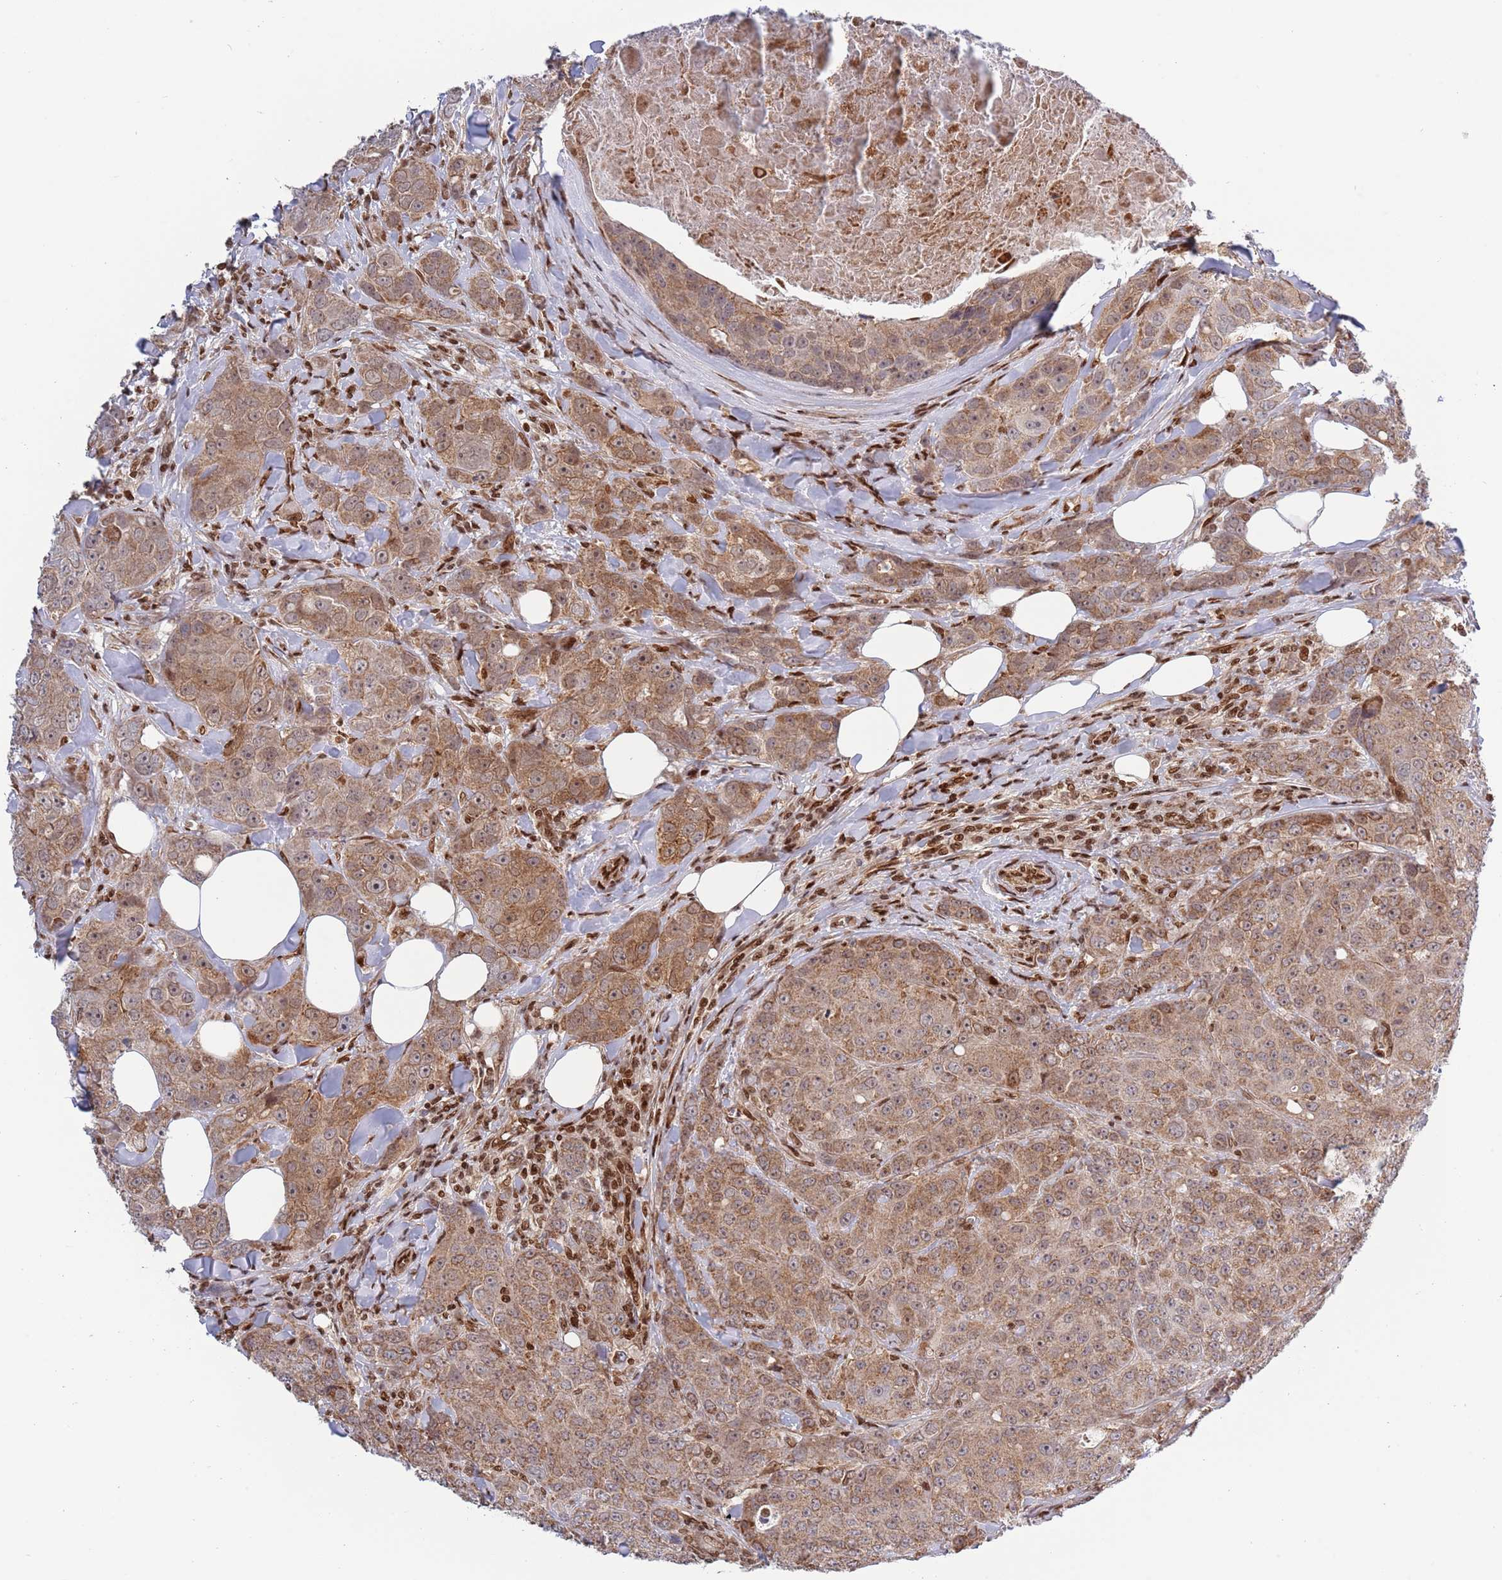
{"staining": {"intensity": "moderate", "quantity": ">75%", "location": "cytoplasmic/membranous"}, "tissue": "breast cancer", "cell_type": "Tumor cells", "image_type": "cancer", "snomed": [{"axis": "morphology", "description": "Duct carcinoma"}, {"axis": "topography", "description": "Breast"}], "caption": "Immunohistochemical staining of human breast cancer (intraductal carcinoma) reveals medium levels of moderate cytoplasmic/membranous protein expression in about >75% of tumor cells.", "gene": "TBX10", "patient": {"sex": "female", "age": 43}}